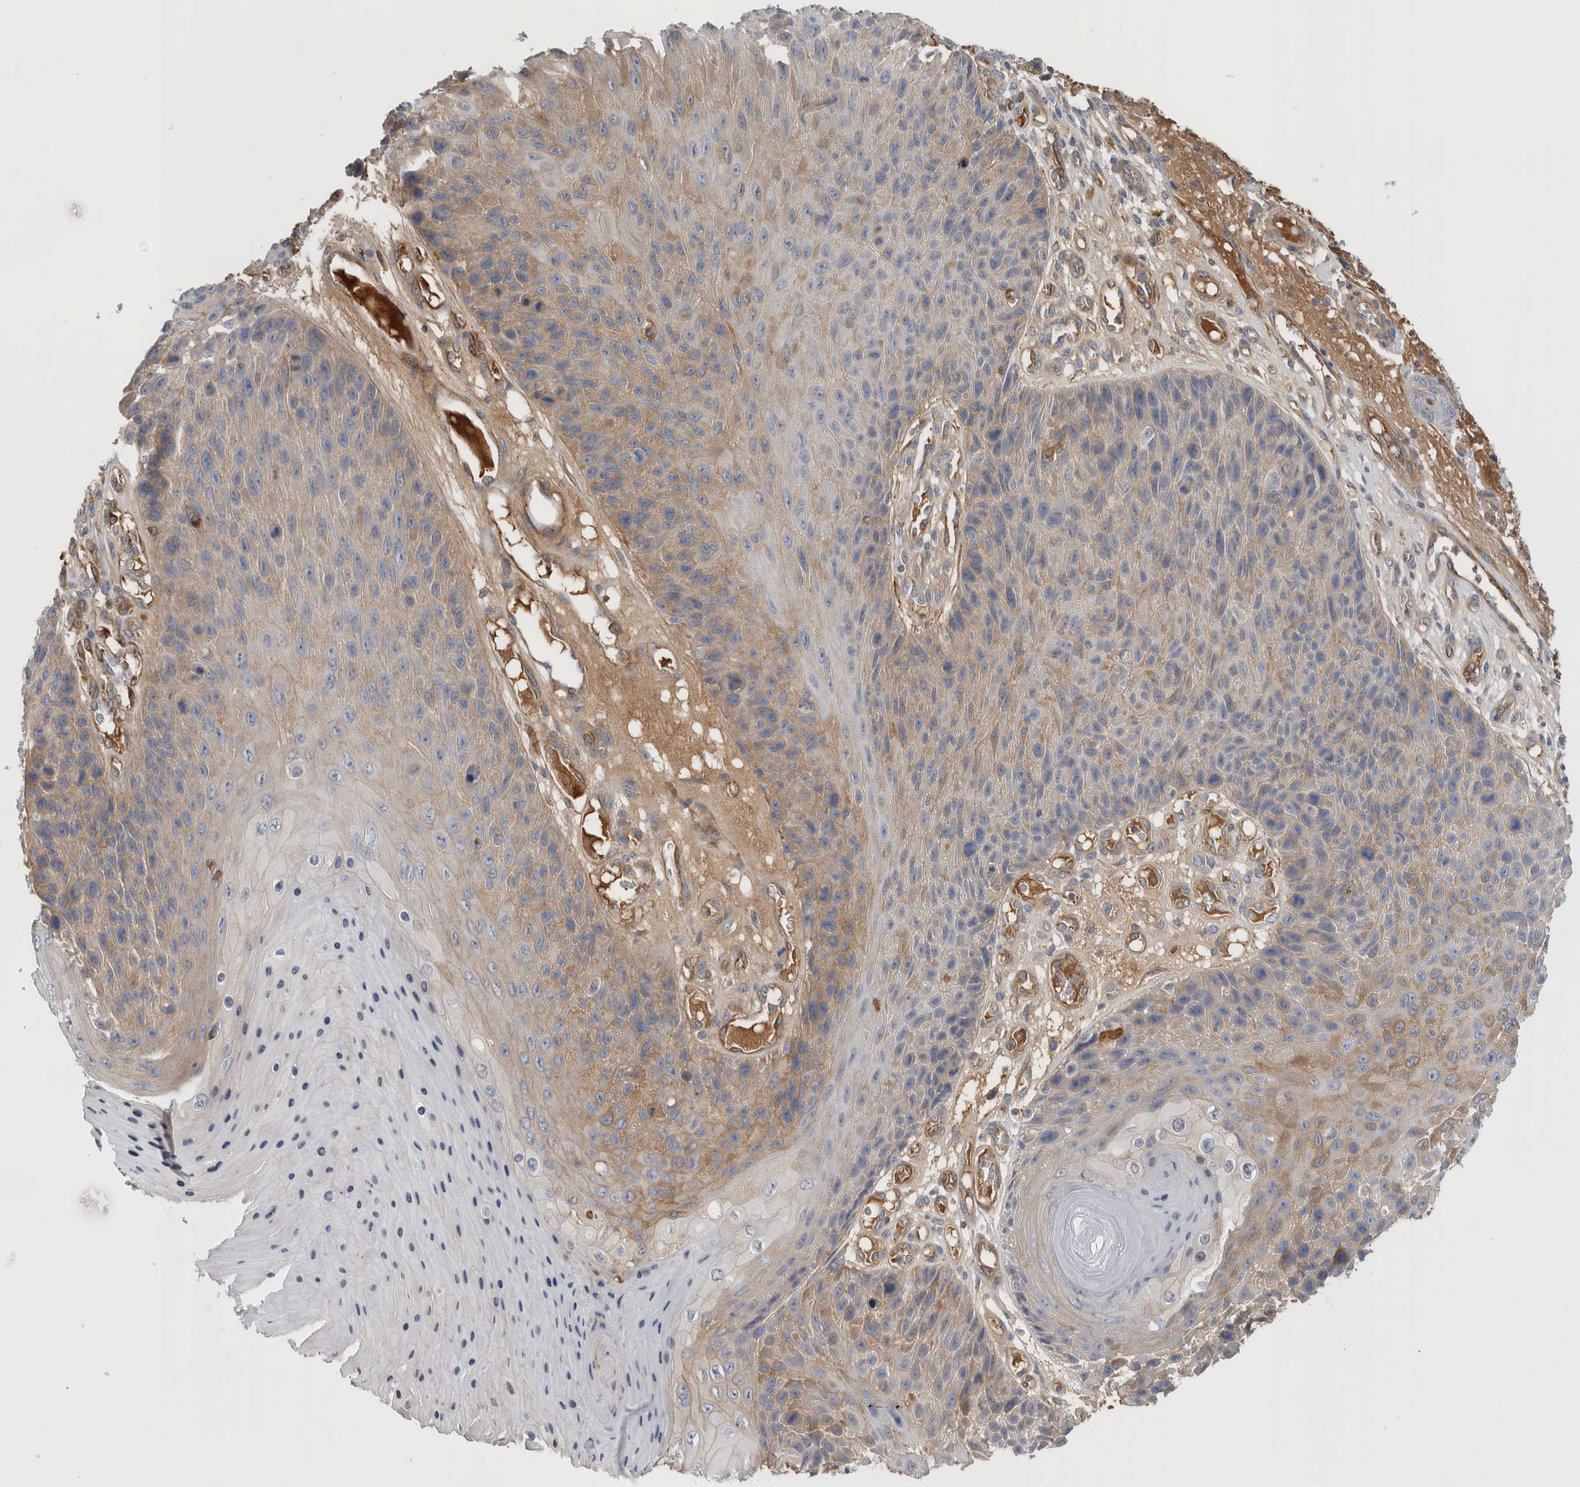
{"staining": {"intensity": "weak", "quantity": "25%-75%", "location": "cytoplasmic/membranous"}, "tissue": "skin cancer", "cell_type": "Tumor cells", "image_type": "cancer", "snomed": [{"axis": "morphology", "description": "Squamous cell carcinoma, NOS"}, {"axis": "topography", "description": "Skin"}], "caption": "High-power microscopy captured an immunohistochemistry histopathology image of skin cancer (squamous cell carcinoma), revealing weak cytoplasmic/membranous positivity in about 25%-75% of tumor cells.", "gene": "CFI", "patient": {"sex": "female", "age": 88}}